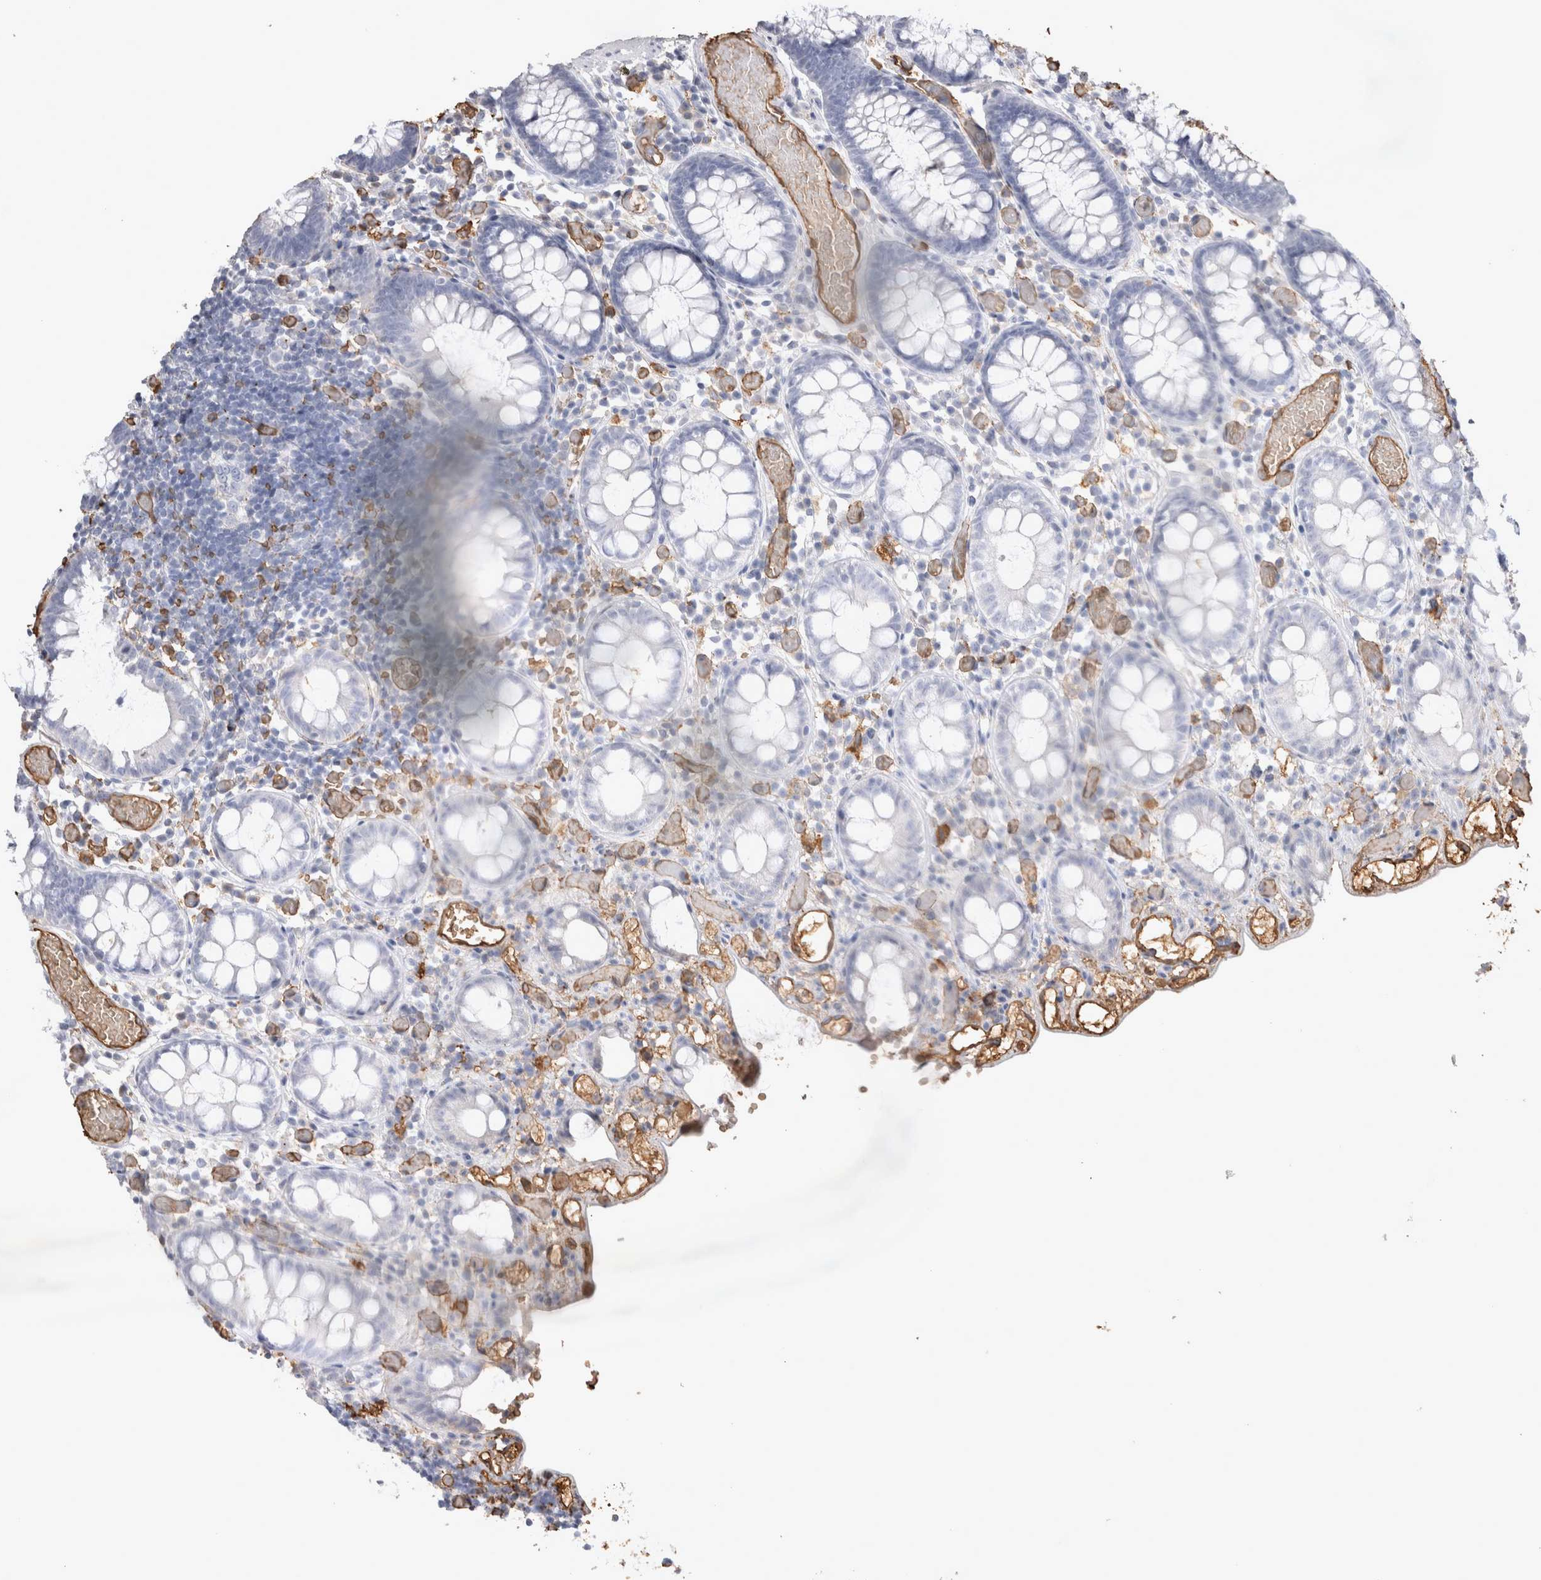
{"staining": {"intensity": "strong", "quantity": ">75%", "location": "cytoplasmic/membranous"}, "tissue": "colon", "cell_type": "Endothelial cells", "image_type": "normal", "snomed": [{"axis": "morphology", "description": "Normal tissue, NOS"}, {"axis": "topography", "description": "Colon"}], "caption": "An IHC photomicrograph of benign tissue is shown. Protein staining in brown labels strong cytoplasmic/membranous positivity in colon within endothelial cells.", "gene": "IL17RC", "patient": {"sex": "male", "age": 14}}